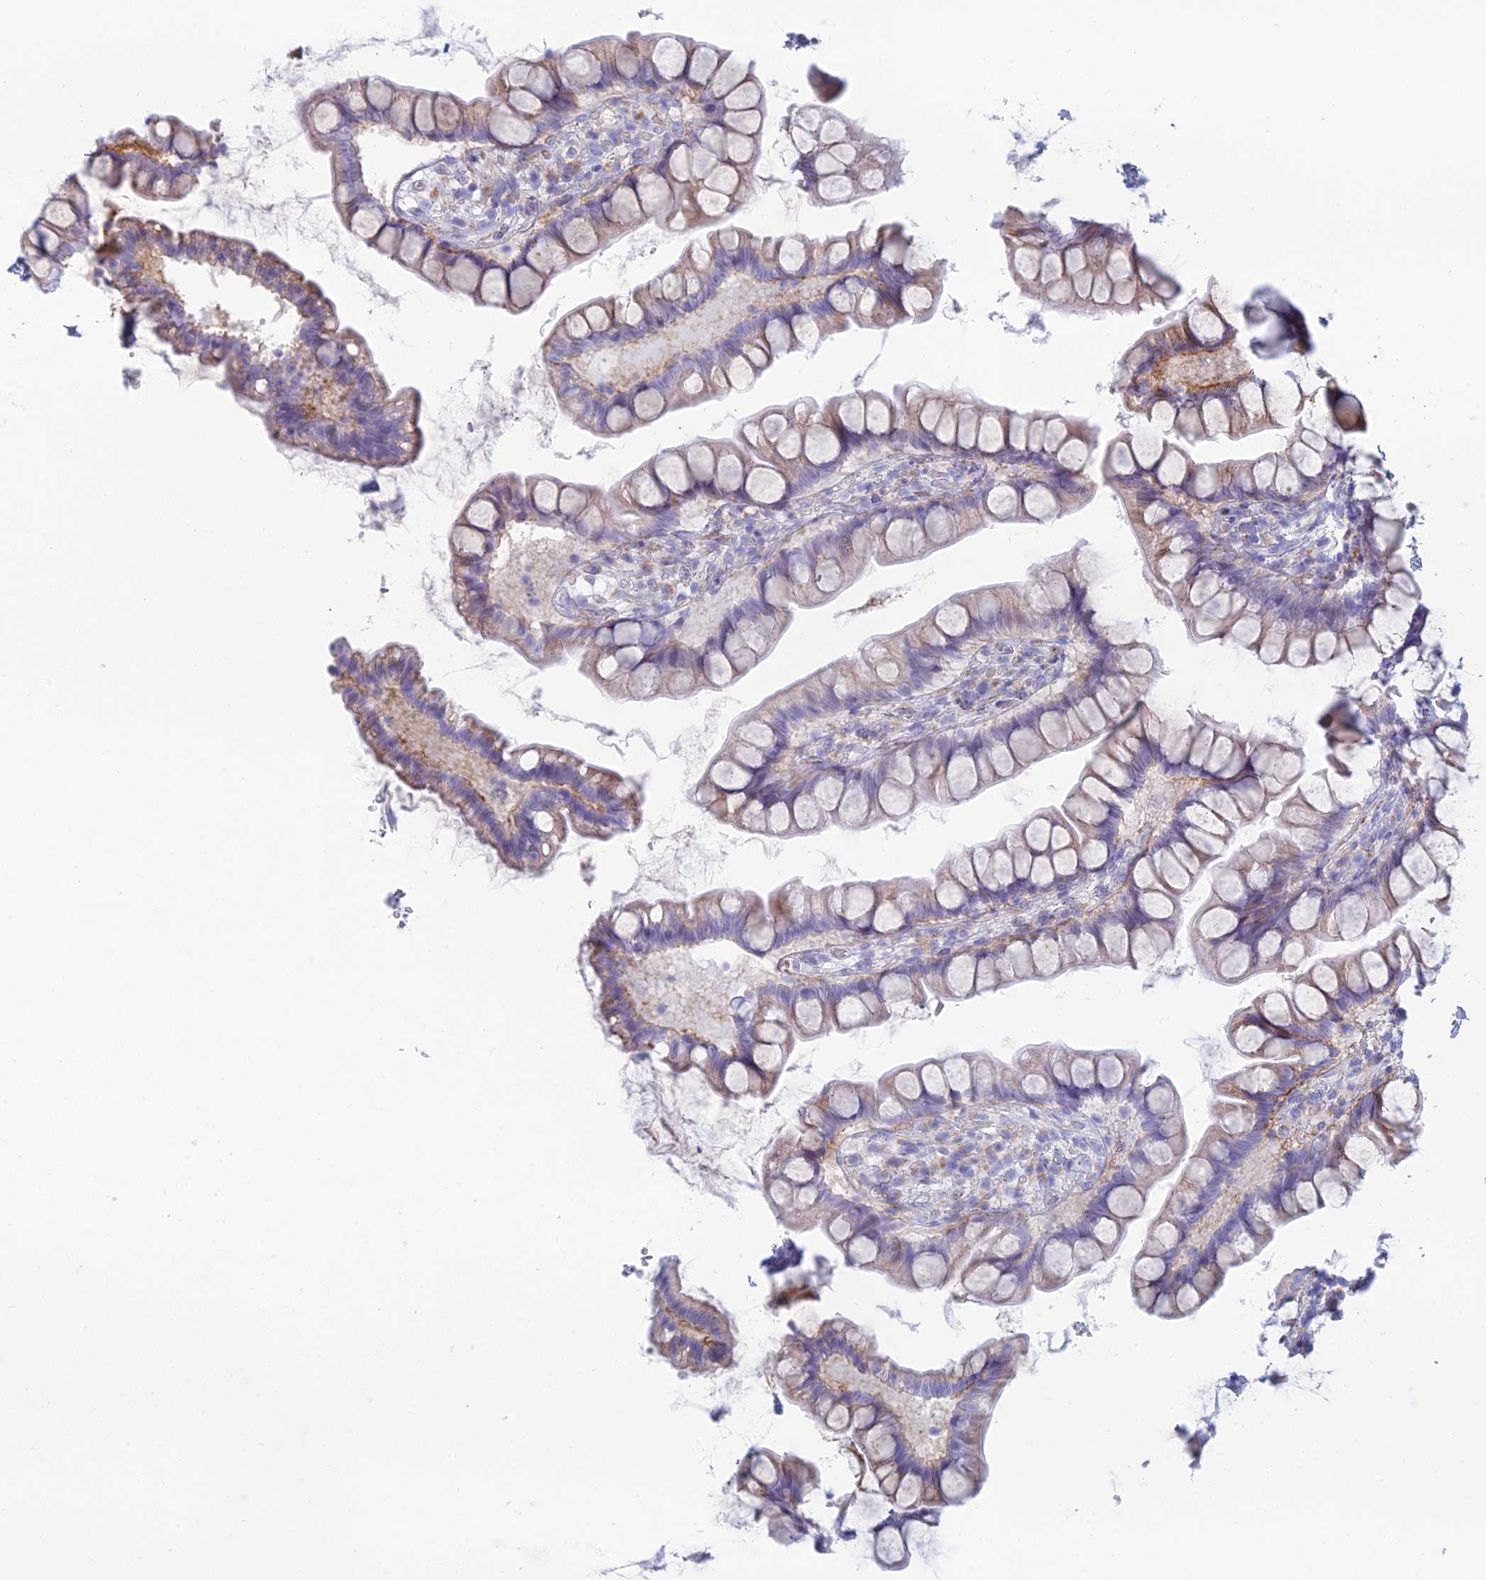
{"staining": {"intensity": "weak", "quantity": "25%-75%", "location": "cytoplasmic/membranous"}, "tissue": "small intestine", "cell_type": "Glandular cells", "image_type": "normal", "snomed": [{"axis": "morphology", "description": "Normal tissue, NOS"}, {"axis": "topography", "description": "Small intestine"}], "caption": "Small intestine stained with DAB (3,3'-diaminobenzidine) immunohistochemistry displays low levels of weak cytoplasmic/membranous staining in approximately 25%-75% of glandular cells. The protein of interest is shown in brown color, while the nuclei are stained blue.", "gene": "FERD3L", "patient": {"sex": "male", "age": 70}}